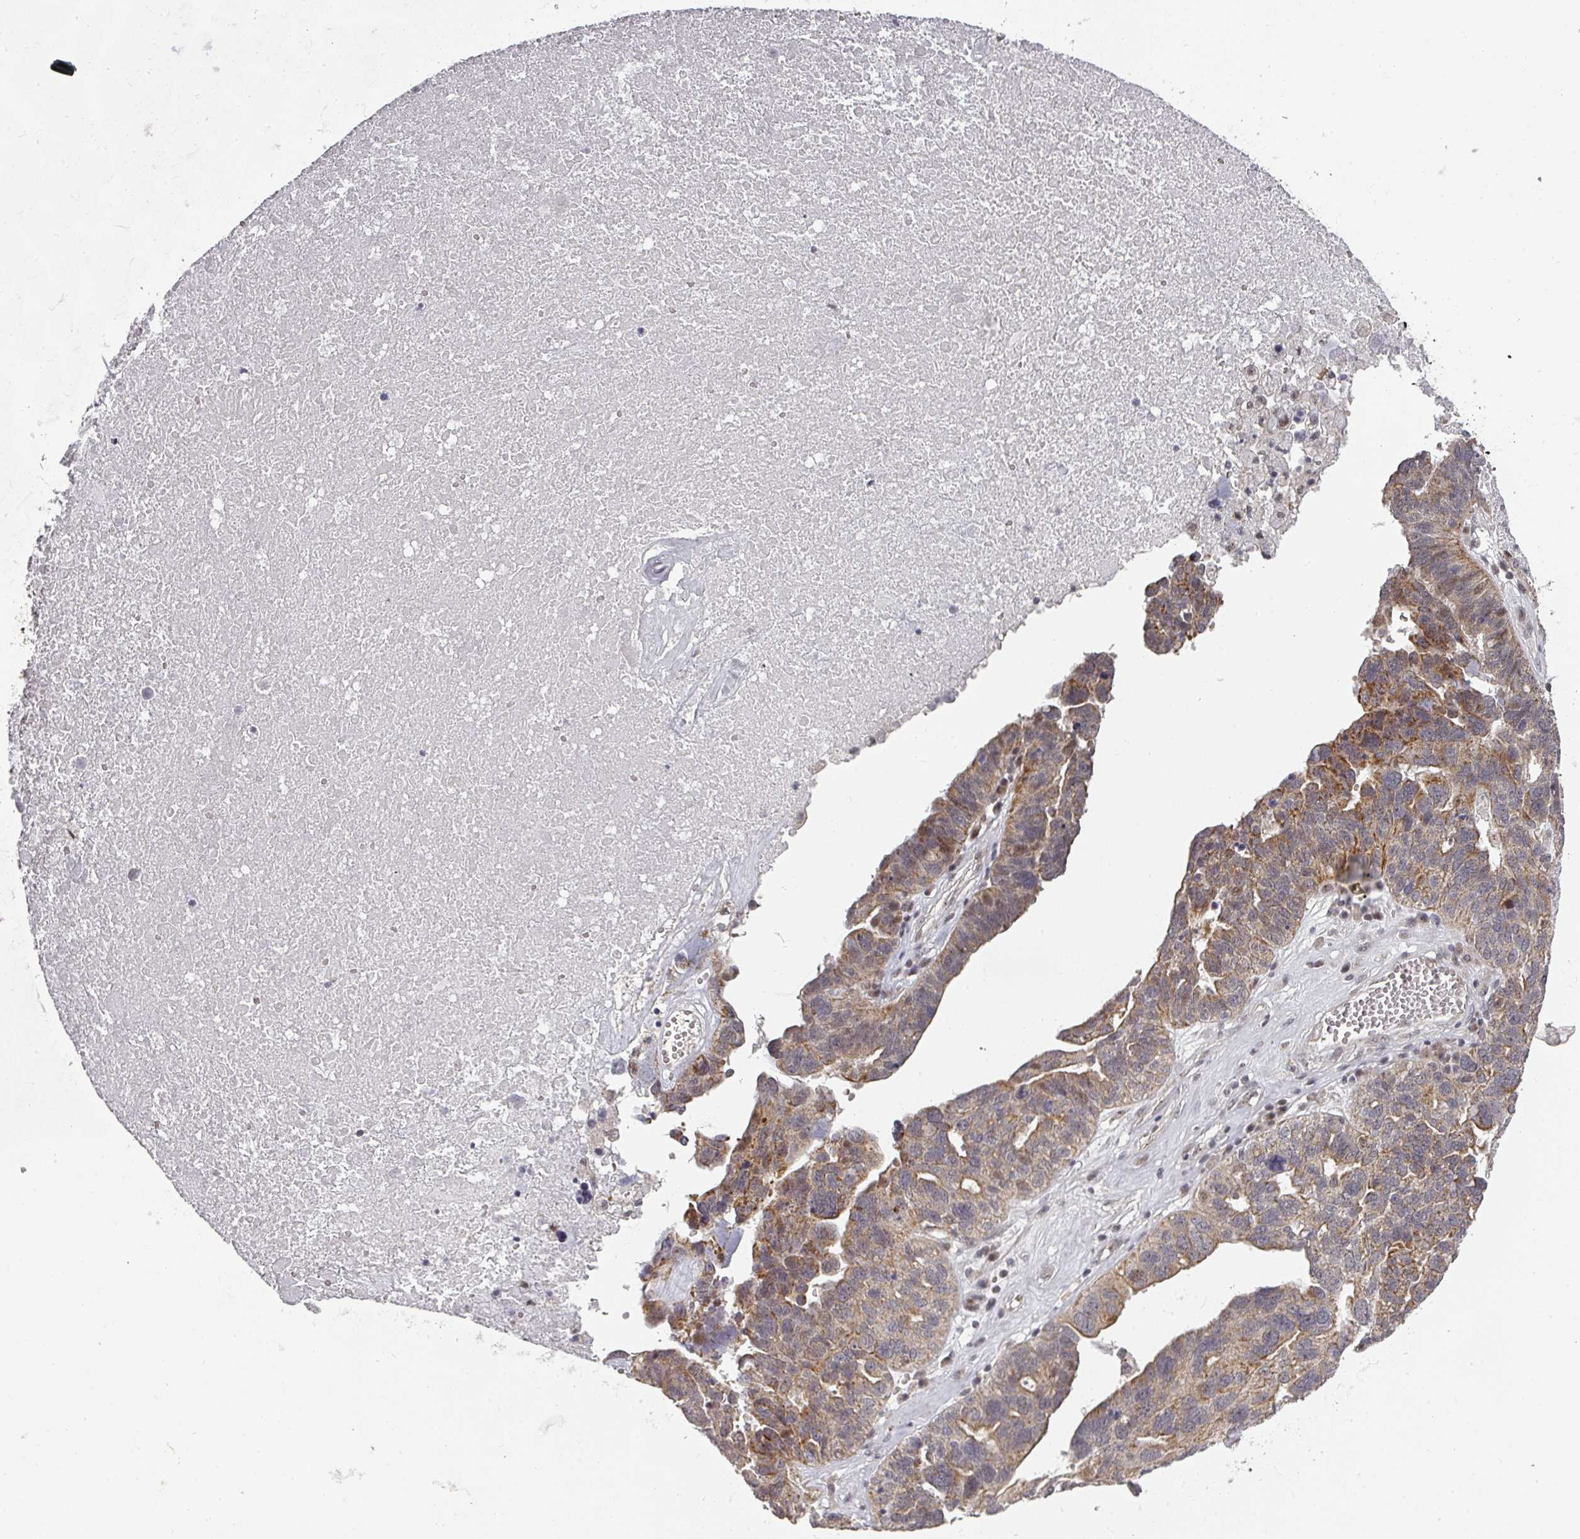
{"staining": {"intensity": "moderate", "quantity": "25%-75%", "location": "cytoplasmic/membranous"}, "tissue": "ovarian cancer", "cell_type": "Tumor cells", "image_type": "cancer", "snomed": [{"axis": "morphology", "description": "Cystadenocarcinoma, serous, NOS"}, {"axis": "topography", "description": "Ovary"}], "caption": "Ovarian serous cystadenocarcinoma tissue shows moderate cytoplasmic/membranous expression in approximately 25%-75% of tumor cells (DAB (3,3'-diaminobenzidine) IHC, brown staining for protein, blue staining for nuclei).", "gene": "KIF1C", "patient": {"sex": "female", "age": 59}}